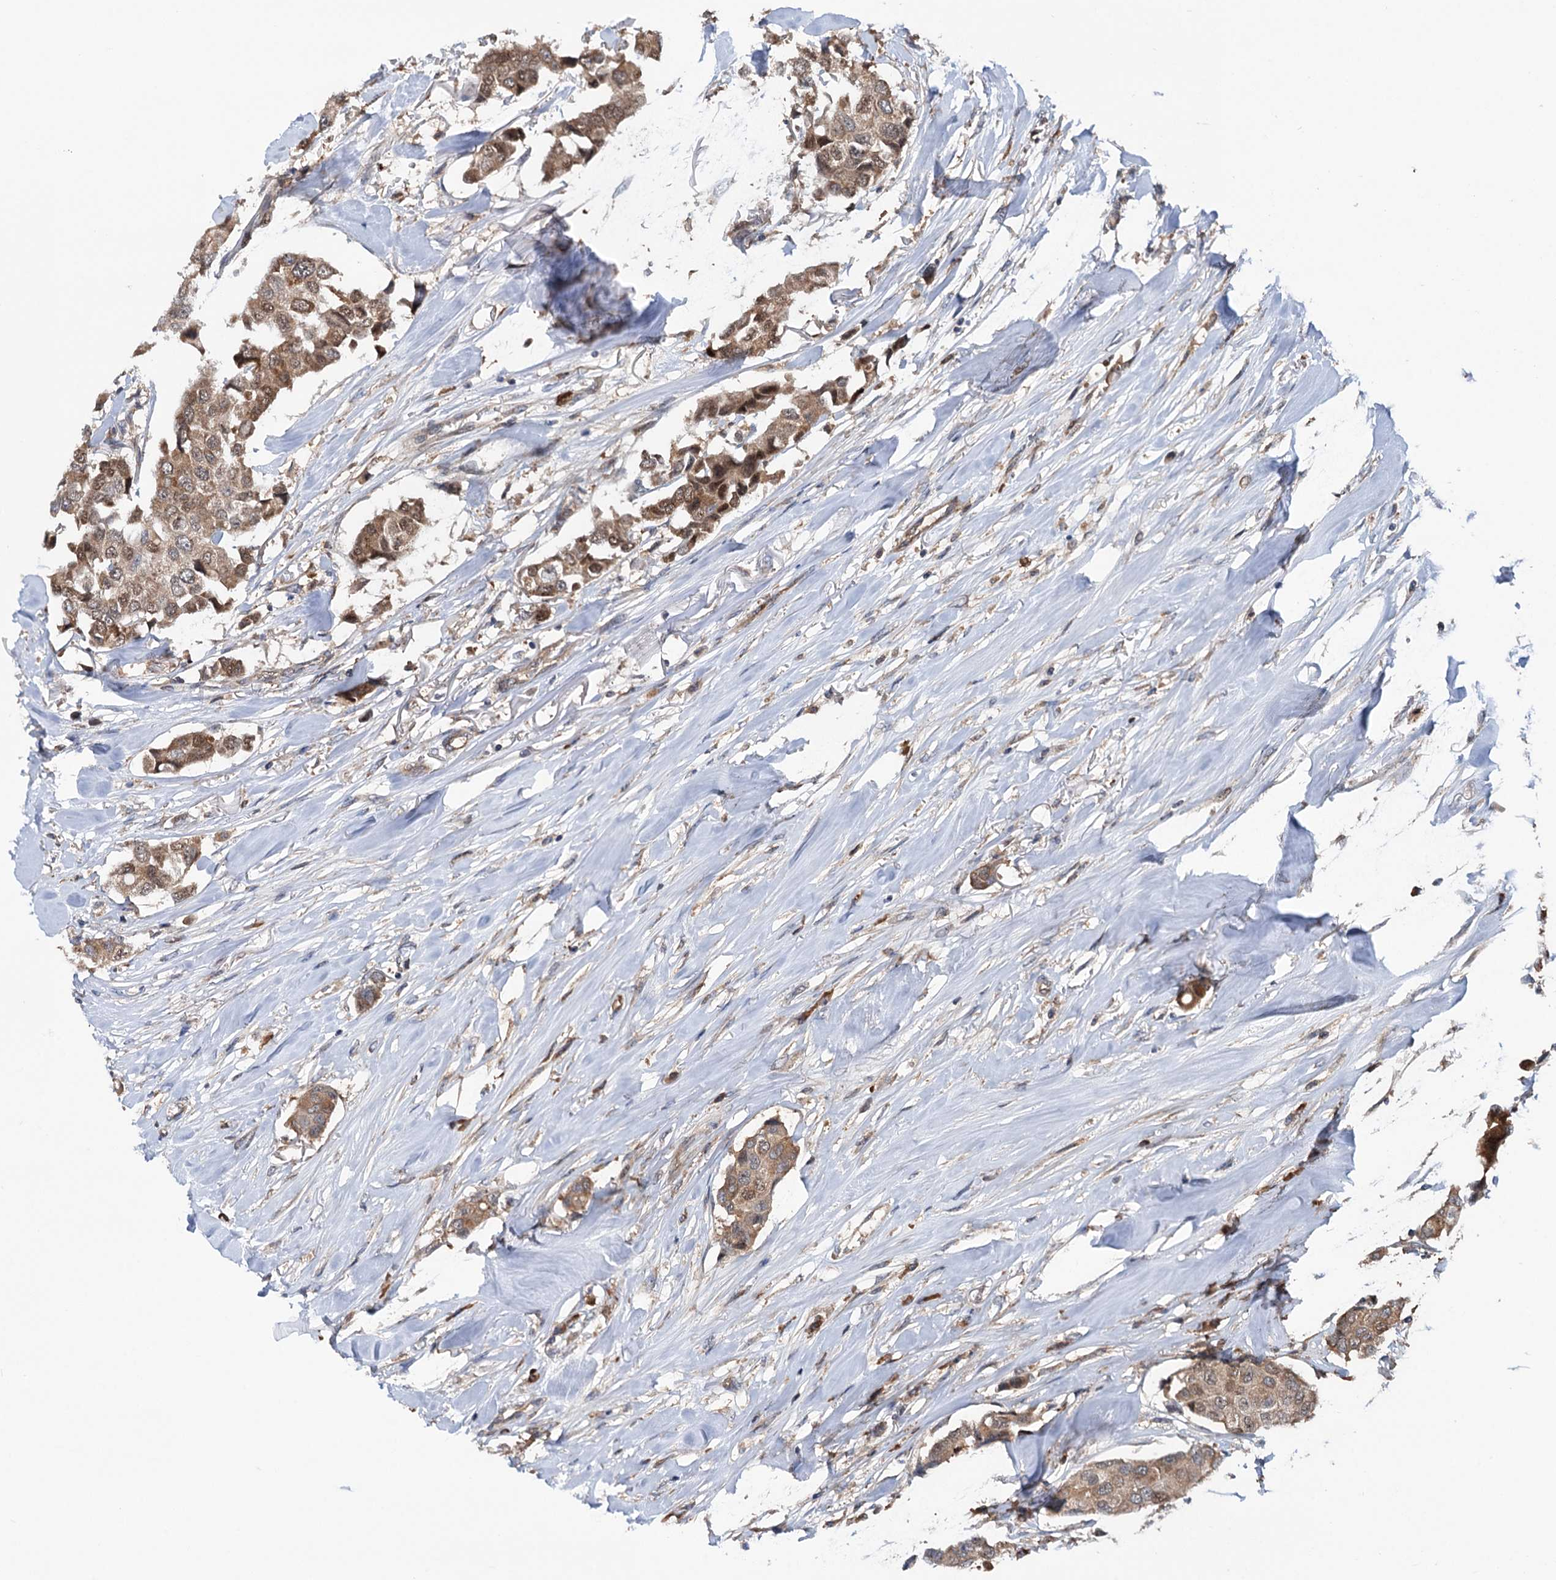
{"staining": {"intensity": "moderate", "quantity": ">75%", "location": "cytoplasmic/membranous"}, "tissue": "breast cancer", "cell_type": "Tumor cells", "image_type": "cancer", "snomed": [{"axis": "morphology", "description": "Duct carcinoma"}, {"axis": "topography", "description": "Breast"}], "caption": "Breast cancer (infiltrating ductal carcinoma) was stained to show a protein in brown. There is medium levels of moderate cytoplasmic/membranous expression in about >75% of tumor cells.", "gene": "NCAPD2", "patient": {"sex": "female", "age": 80}}